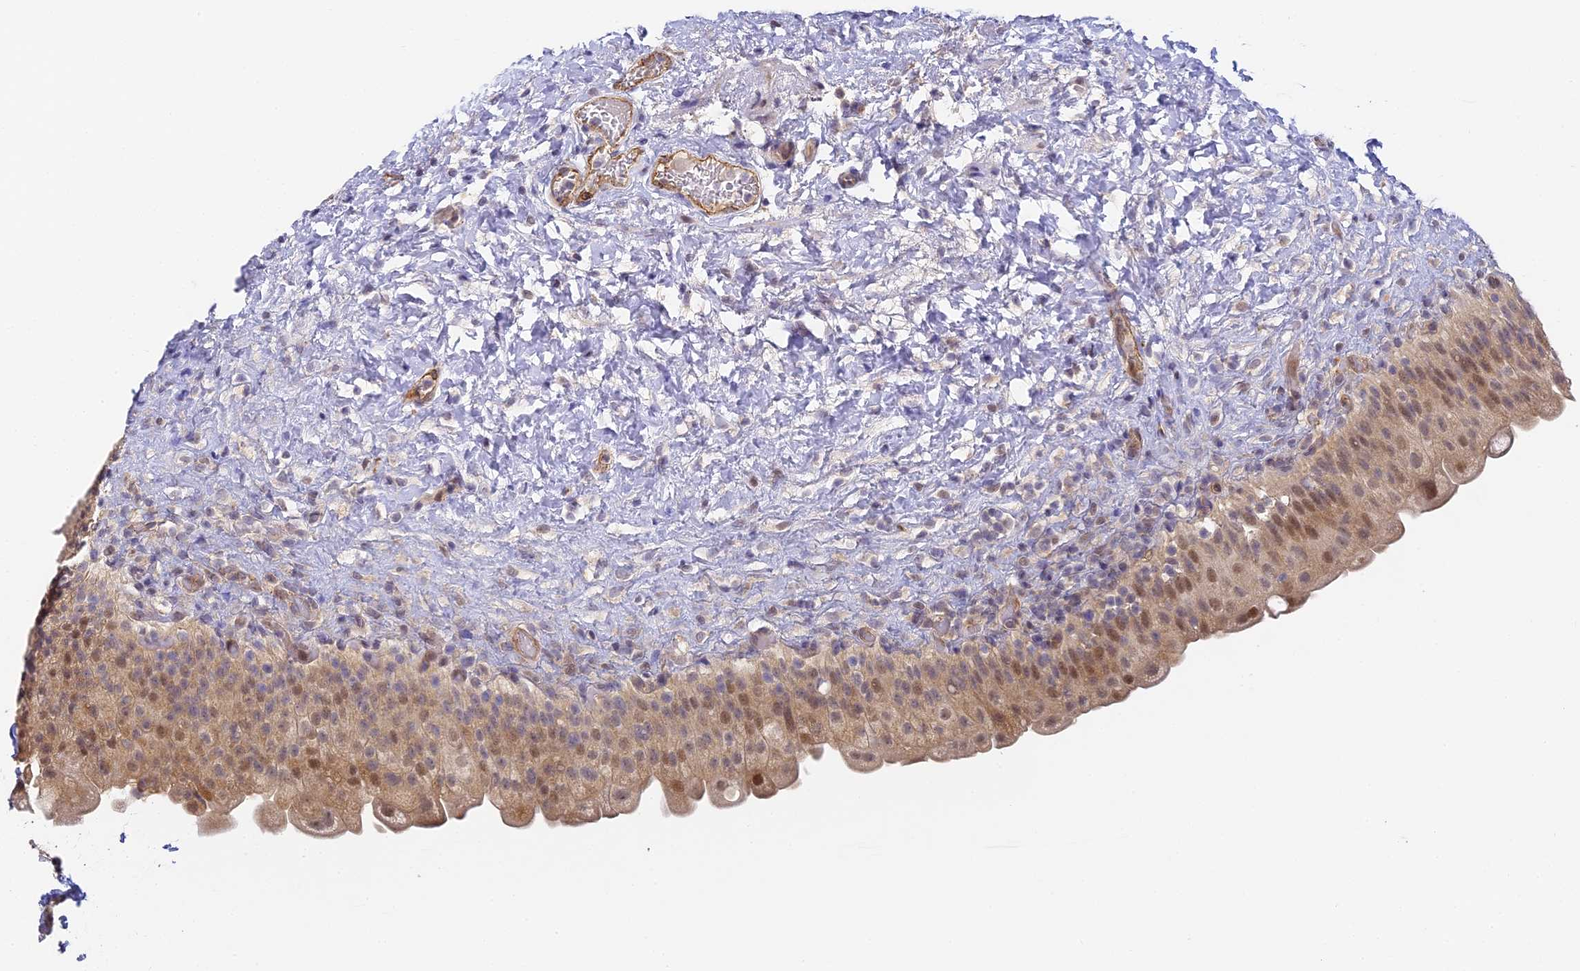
{"staining": {"intensity": "moderate", "quantity": ">75%", "location": "cytoplasmic/membranous,nuclear"}, "tissue": "urinary bladder", "cell_type": "Urothelial cells", "image_type": "normal", "snomed": [{"axis": "morphology", "description": "Normal tissue, NOS"}, {"axis": "topography", "description": "Urinary bladder"}], "caption": "Immunohistochemistry (IHC) staining of normal urinary bladder, which displays medium levels of moderate cytoplasmic/membranous,nuclear staining in about >75% of urothelial cells indicating moderate cytoplasmic/membranous,nuclear protein staining. The staining was performed using DAB (brown) for protein detection and nuclei were counterstained in hematoxylin (blue).", "gene": "DNAAF10", "patient": {"sex": "female", "age": 27}}